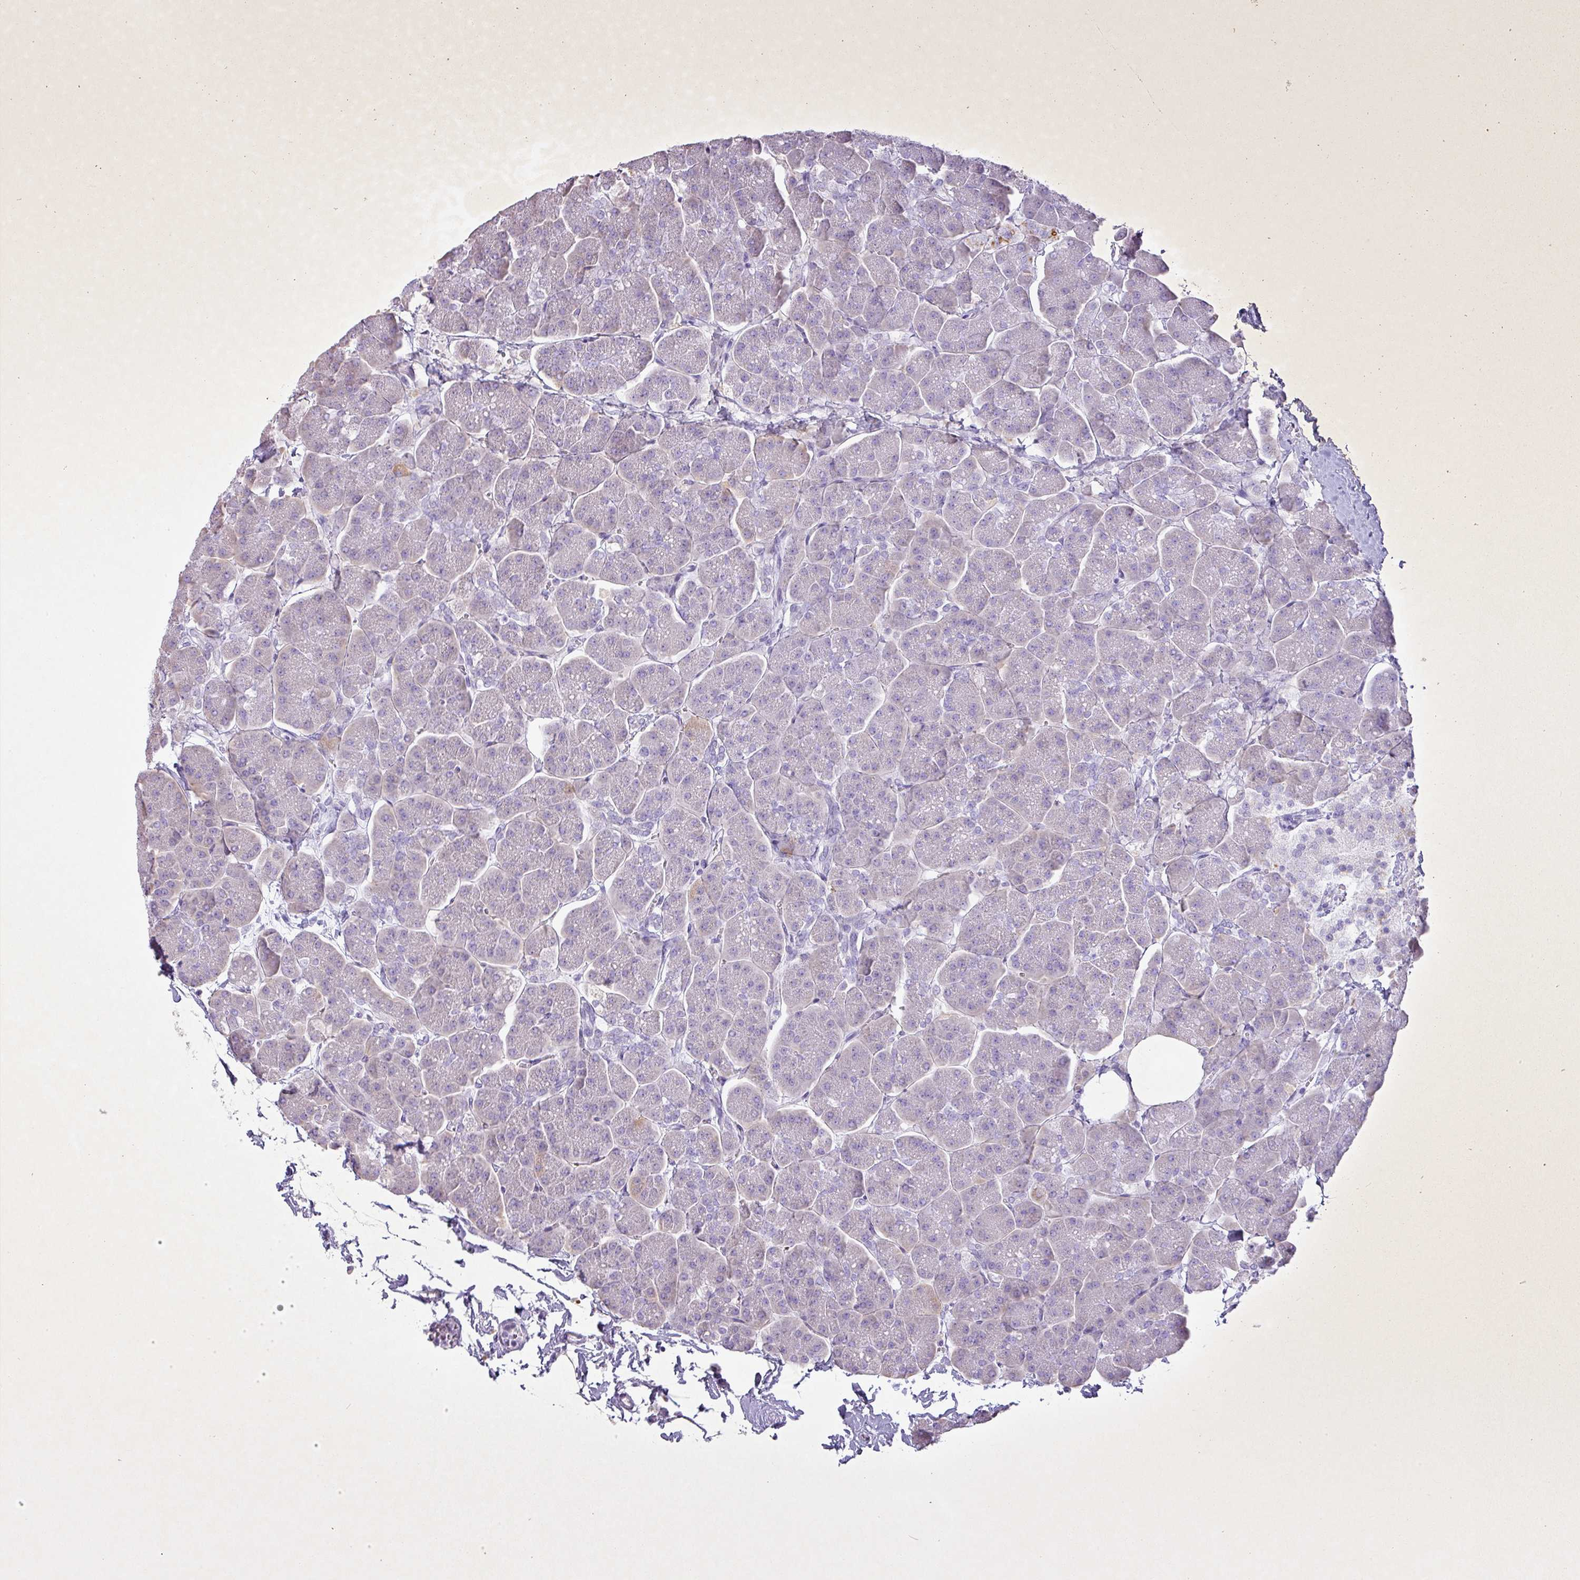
{"staining": {"intensity": "negative", "quantity": "none", "location": "none"}, "tissue": "pancreas", "cell_type": "Exocrine glandular cells", "image_type": "normal", "snomed": [{"axis": "morphology", "description": "Normal tissue, NOS"}, {"axis": "topography", "description": "Pancreas"}, {"axis": "topography", "description": "Peripheral nerve tissue"}], "caption": "Immunohistochemistry (IHC) of benign pancreas demonstrates no positivity in exocrine glandular cells.", "gene": "PGA3", "patient": {"sex": "male", "age": 54}}